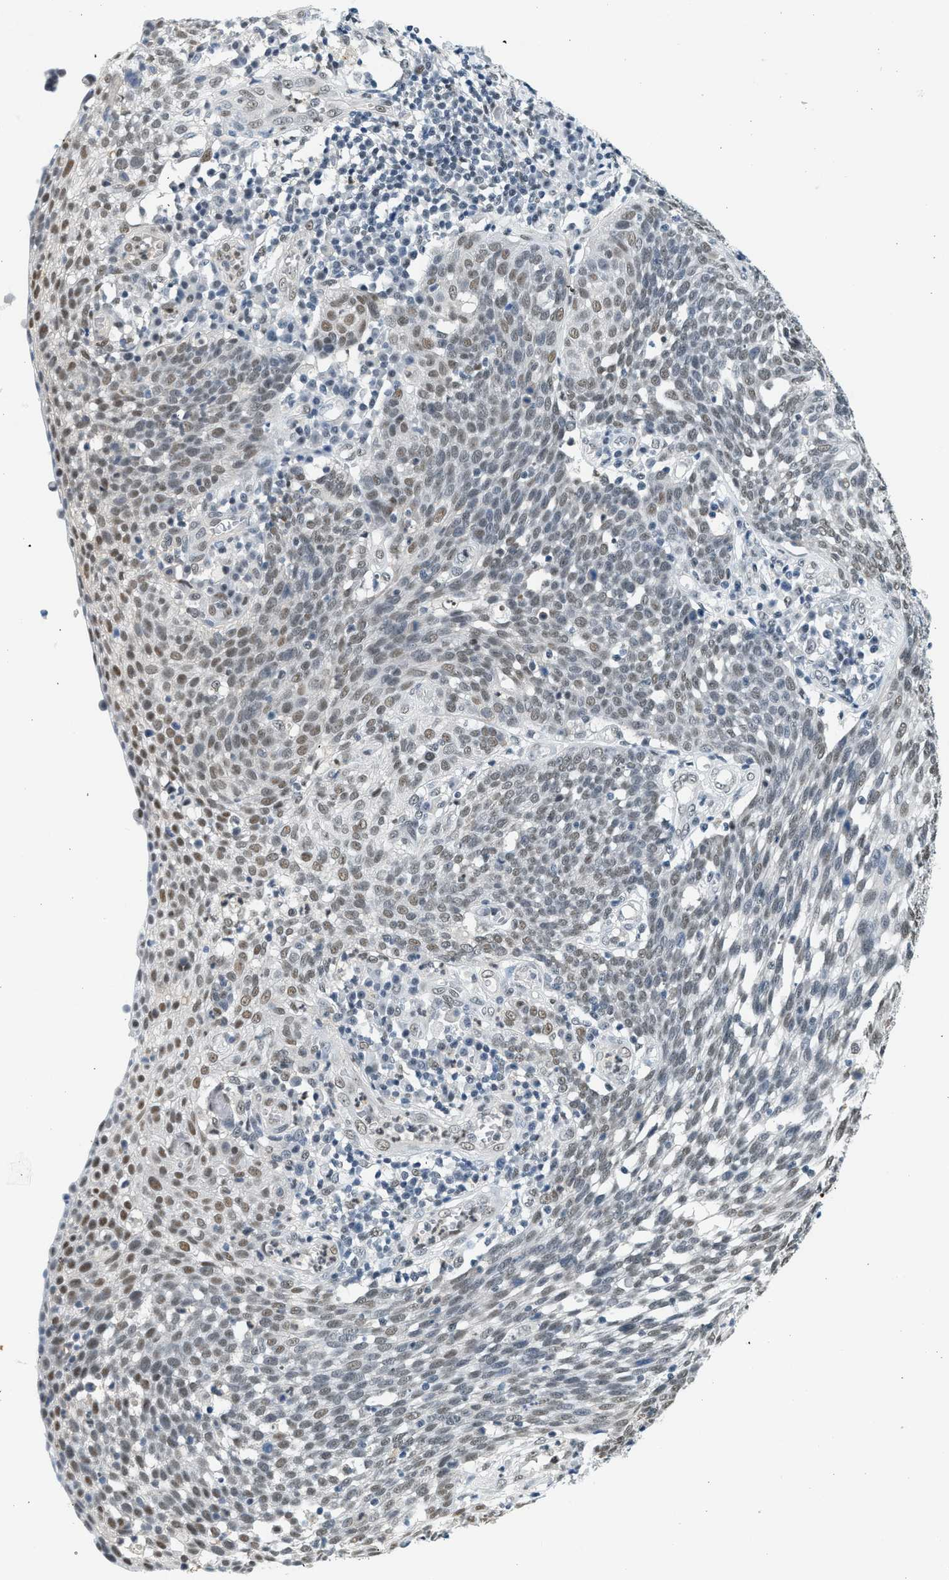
{"staining": {"intensity": "moderate", "quantity": ">75%", "location": "nuclear"}, "tissue": "cervical cancer", "cell_type": "Tumor cells", "image_type": "cancer", "snomed": [{"axis": "morphology", "description": "Squamous cell carcinoma, NOS"}, {"axis": "topography", "description": "Cervix"}], "caption": "Immunohistochemistry (IHC) histopathology image of cervical cancer stained for a protein (brown), which demonstrates medium levels of moderate nuclear staining in about >75% of tumor cells.", "gene": "HIPK1", "patient": {"sex": "female", "age": 34}}